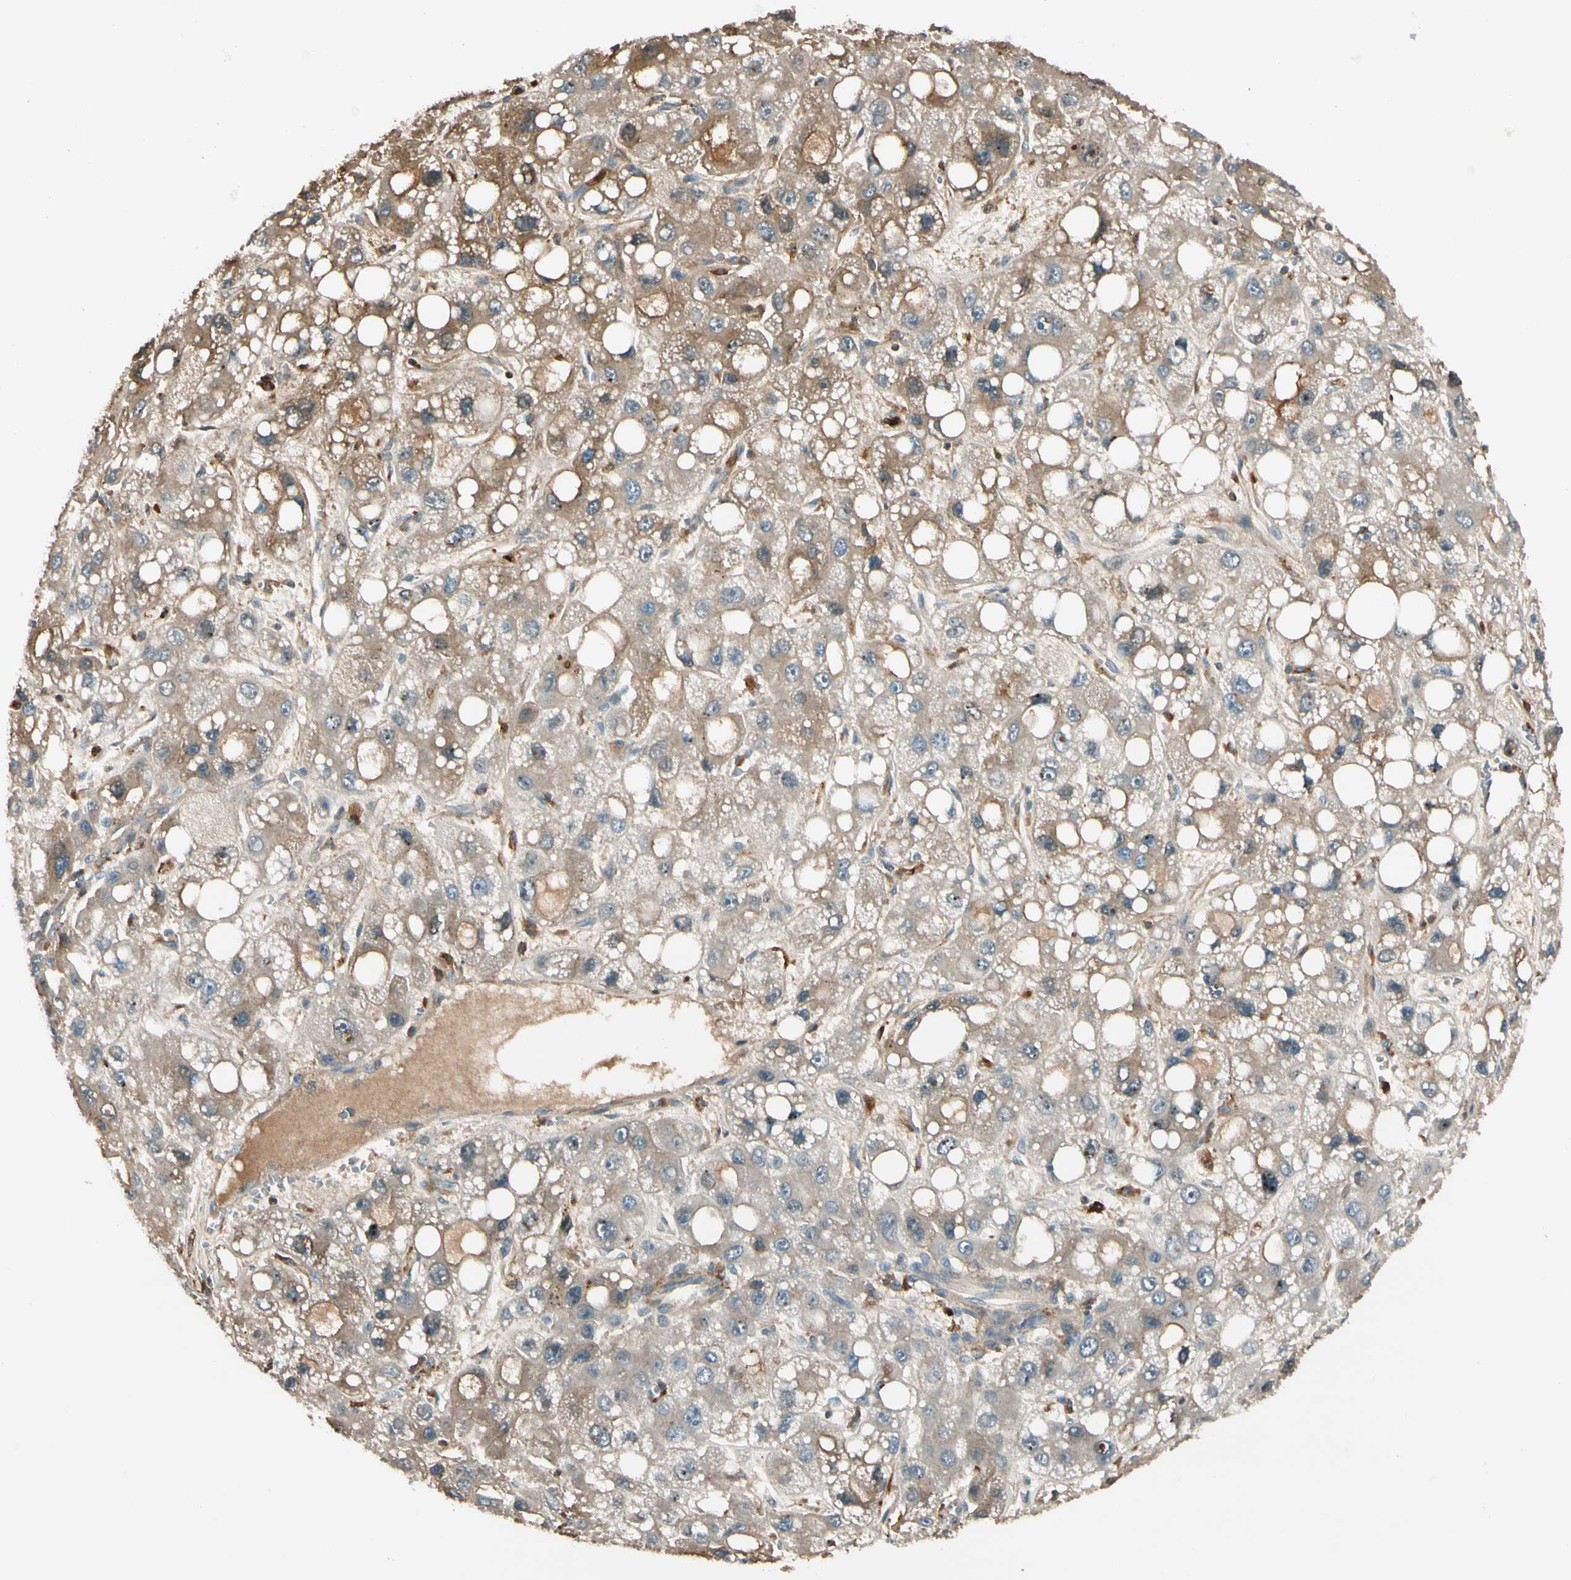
{"staining": {"intensity": "weak", "quantity": ">75%", "location": "cytoplasmic/membranous"}, "tissue": "liver cancer", "cell_type": "Tumor cells", "image_type": "cancer", "snomed": [{"axis": "morphology", "description": "Carcinoma, Hepatocellular, NOS"}, {"axis": "topography", "description": "Liver"}], "caption": "Protein expression by immunohistochemistry reveals weak cytoplasmic/membranous staining in approximately >75% of tumor cells in liver cancer (hepatocellular carcinoma). The staining was performed using DAB (3,3'-diaminobenzidine), with brown indicating positive protein expression. Nuclei are stained blue with hematoxylin.", "gene": "STX11", "patient": {"sex": "male", "age": 55}}